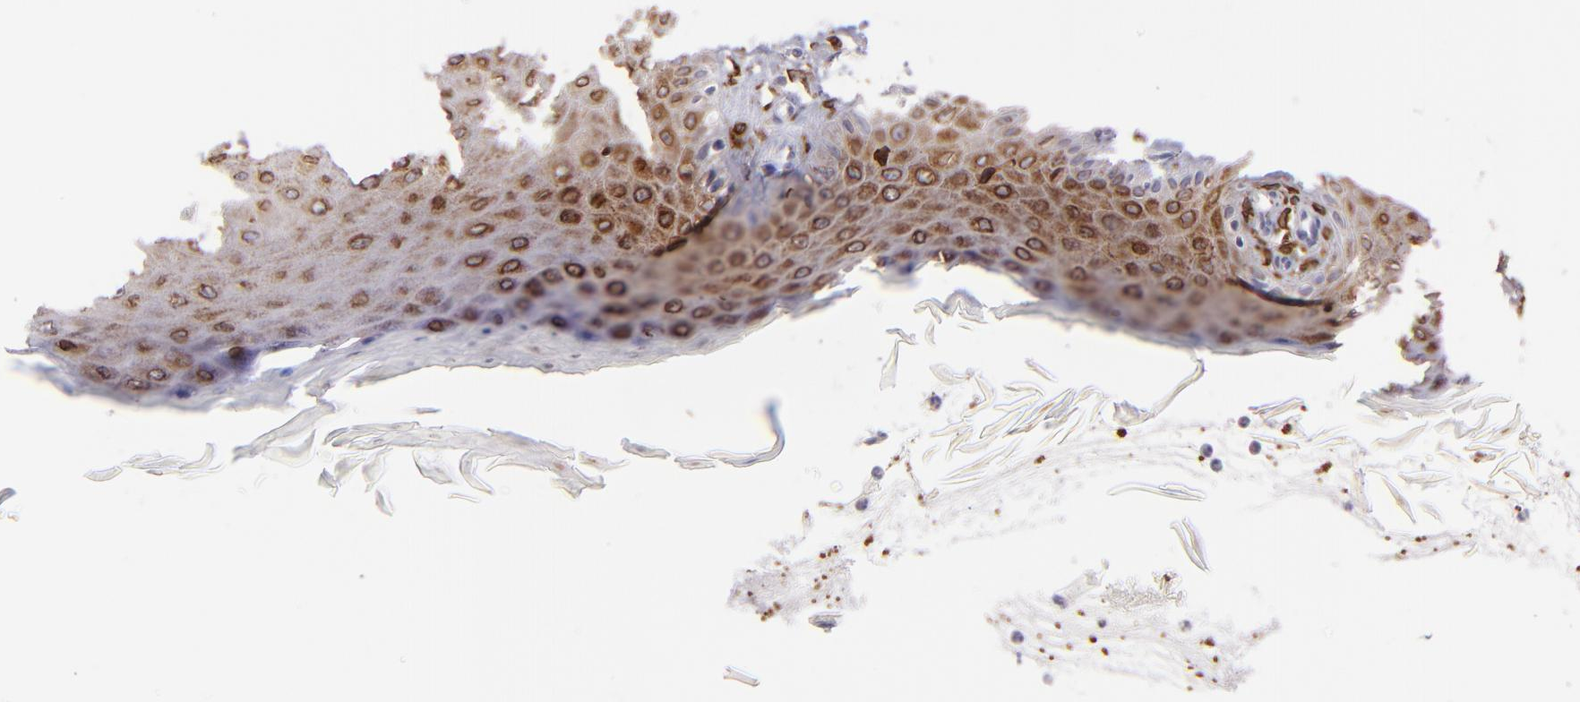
{"staining": {"intensity": "strong", "quantity": "25%-75%", "location": "cytoplasmic/membranous"}, "tissue": "skin cancer", "cell_type": "Tumor cells", "image_type": "cancer", "snomed": [{"axis": "morphology", "description": "Squamous cell carcinoma, NOS"}, {"axis": "topography", "description": "Skin"}], "caption": "Immunohistochemical staining of skin squamous cell carcinoma reveals strong cytoplasmic/membranous protein positivity in about 25%-75% of tumor cells. (DAB IHC with brightfield microscopy, high magnification).", "gene": "PTGS1", "patient": {"sex": "female", "age": 40}}